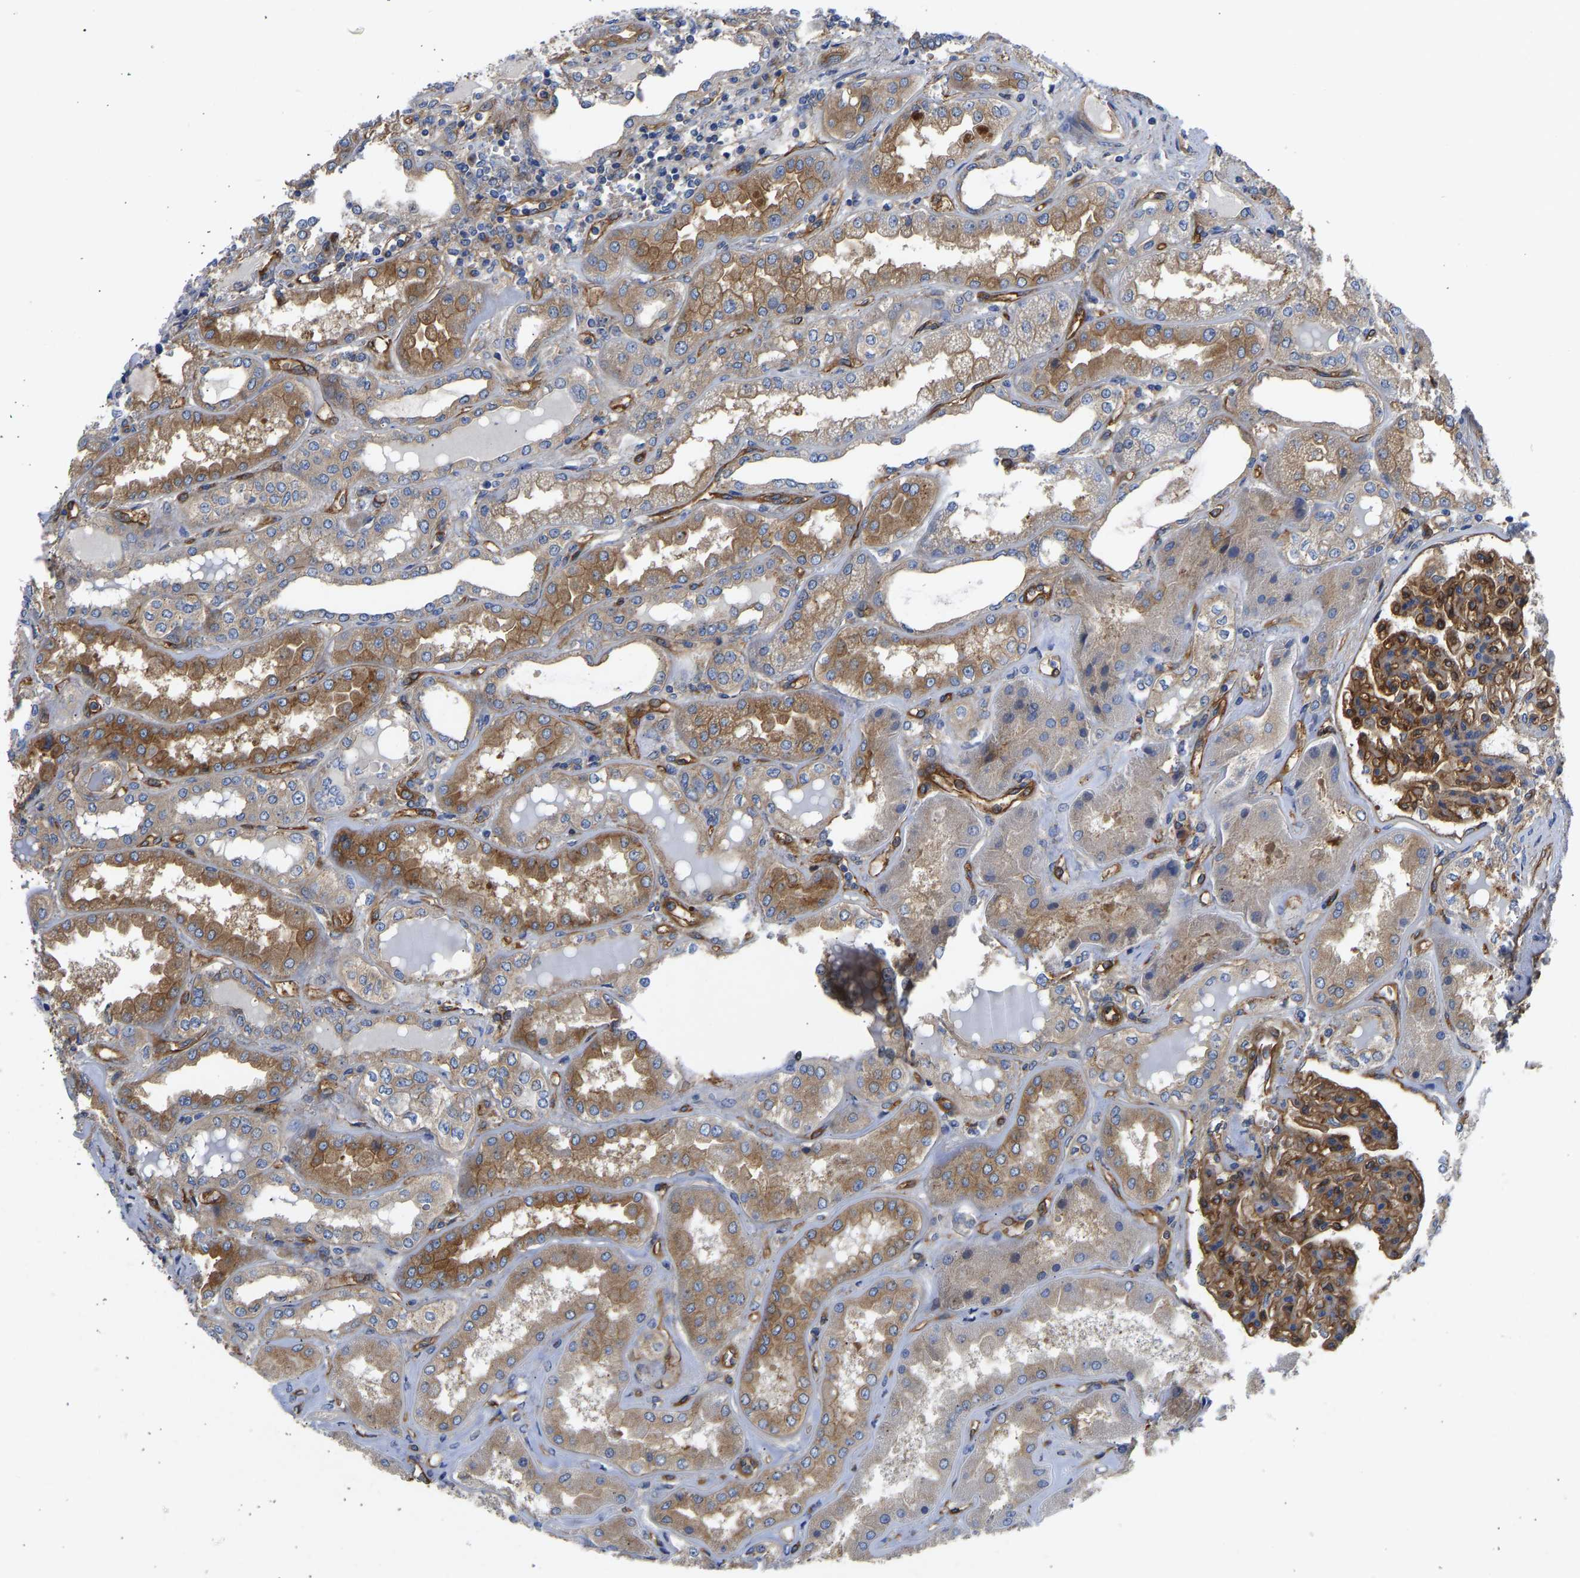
{"staining": {"intensity": "moderate", "quantity": ">75%", "location": "cytoplasmic/membranous"}, "tissue": "kidney", "cell_type": "Cells in glomeruli", "image_type": "normal", "snomed": [{"axis": "morphology", "description": "Normal tissue, NOS"}, {"axis": "topography", "description": "Kidney"}], "caption": "Unremarkable kidney exhibits moderate cytoplasmic/membranous staining in approximately >75% of cells in glomeruli.", "gene": "MYO1C", "patient": {"sex": "female", "age": 56}}